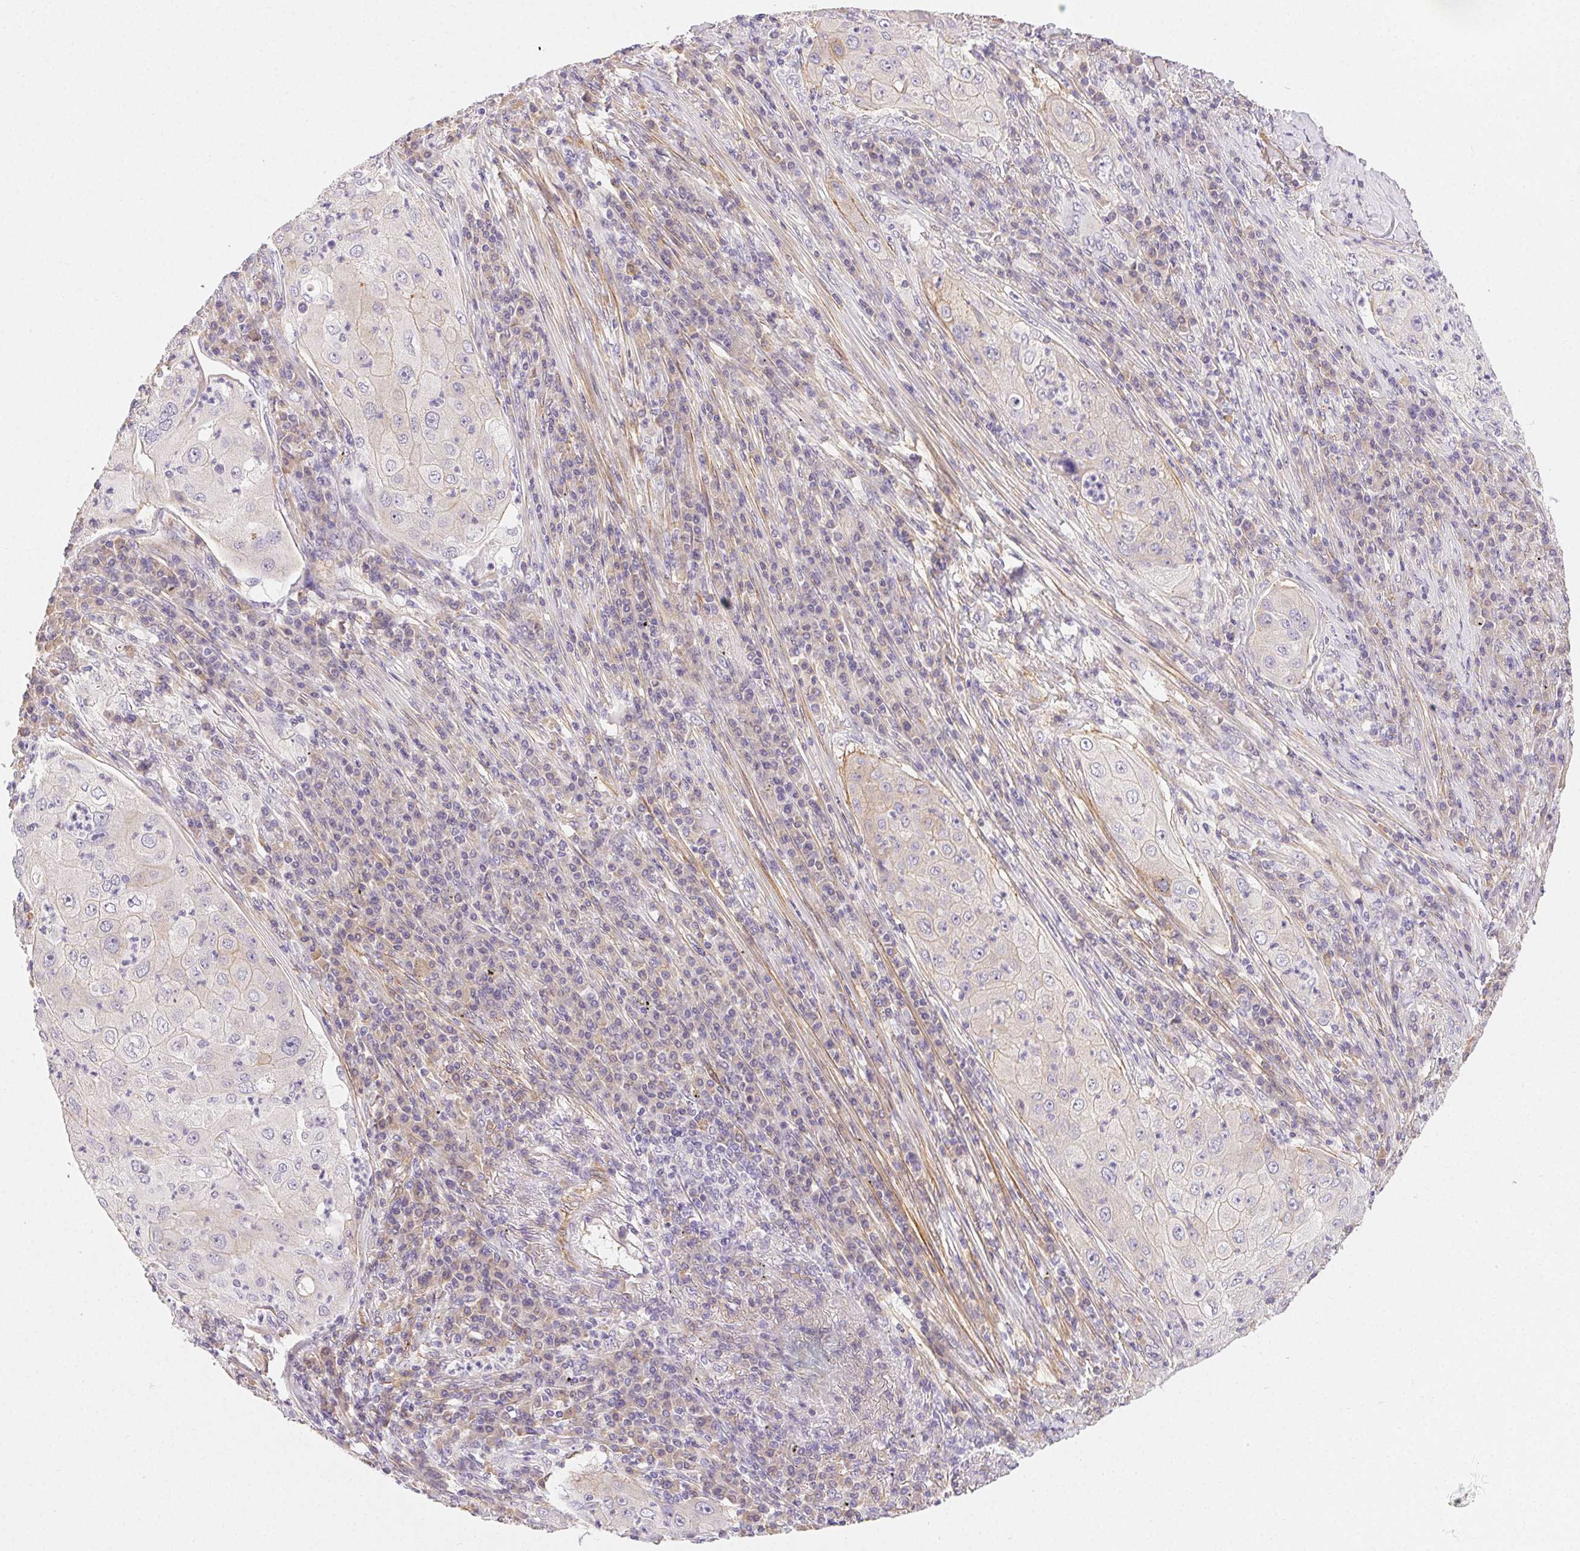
{"staining": {"intensity": "moderate", "quantity": "<25%", "location": "cytoplasmic/membranous"}, "tissue": "lung cancer", "cell_type": "Tumor cells", "image_type": "cancer", "snomed": [{"axis": "morphology", "description": "Squamous cell carcinoma, NOS"}, {"axis": "topography", "description": "Lung"}], "caption": "This is an image of IHC staining of lung cancer (squamous cell carcinoma), which shows moderate positivity in the cytoplasmic/membranous of tumor cells.", "gene": "CSN1S1", "patient": {"sex": "female", "age": 59}}